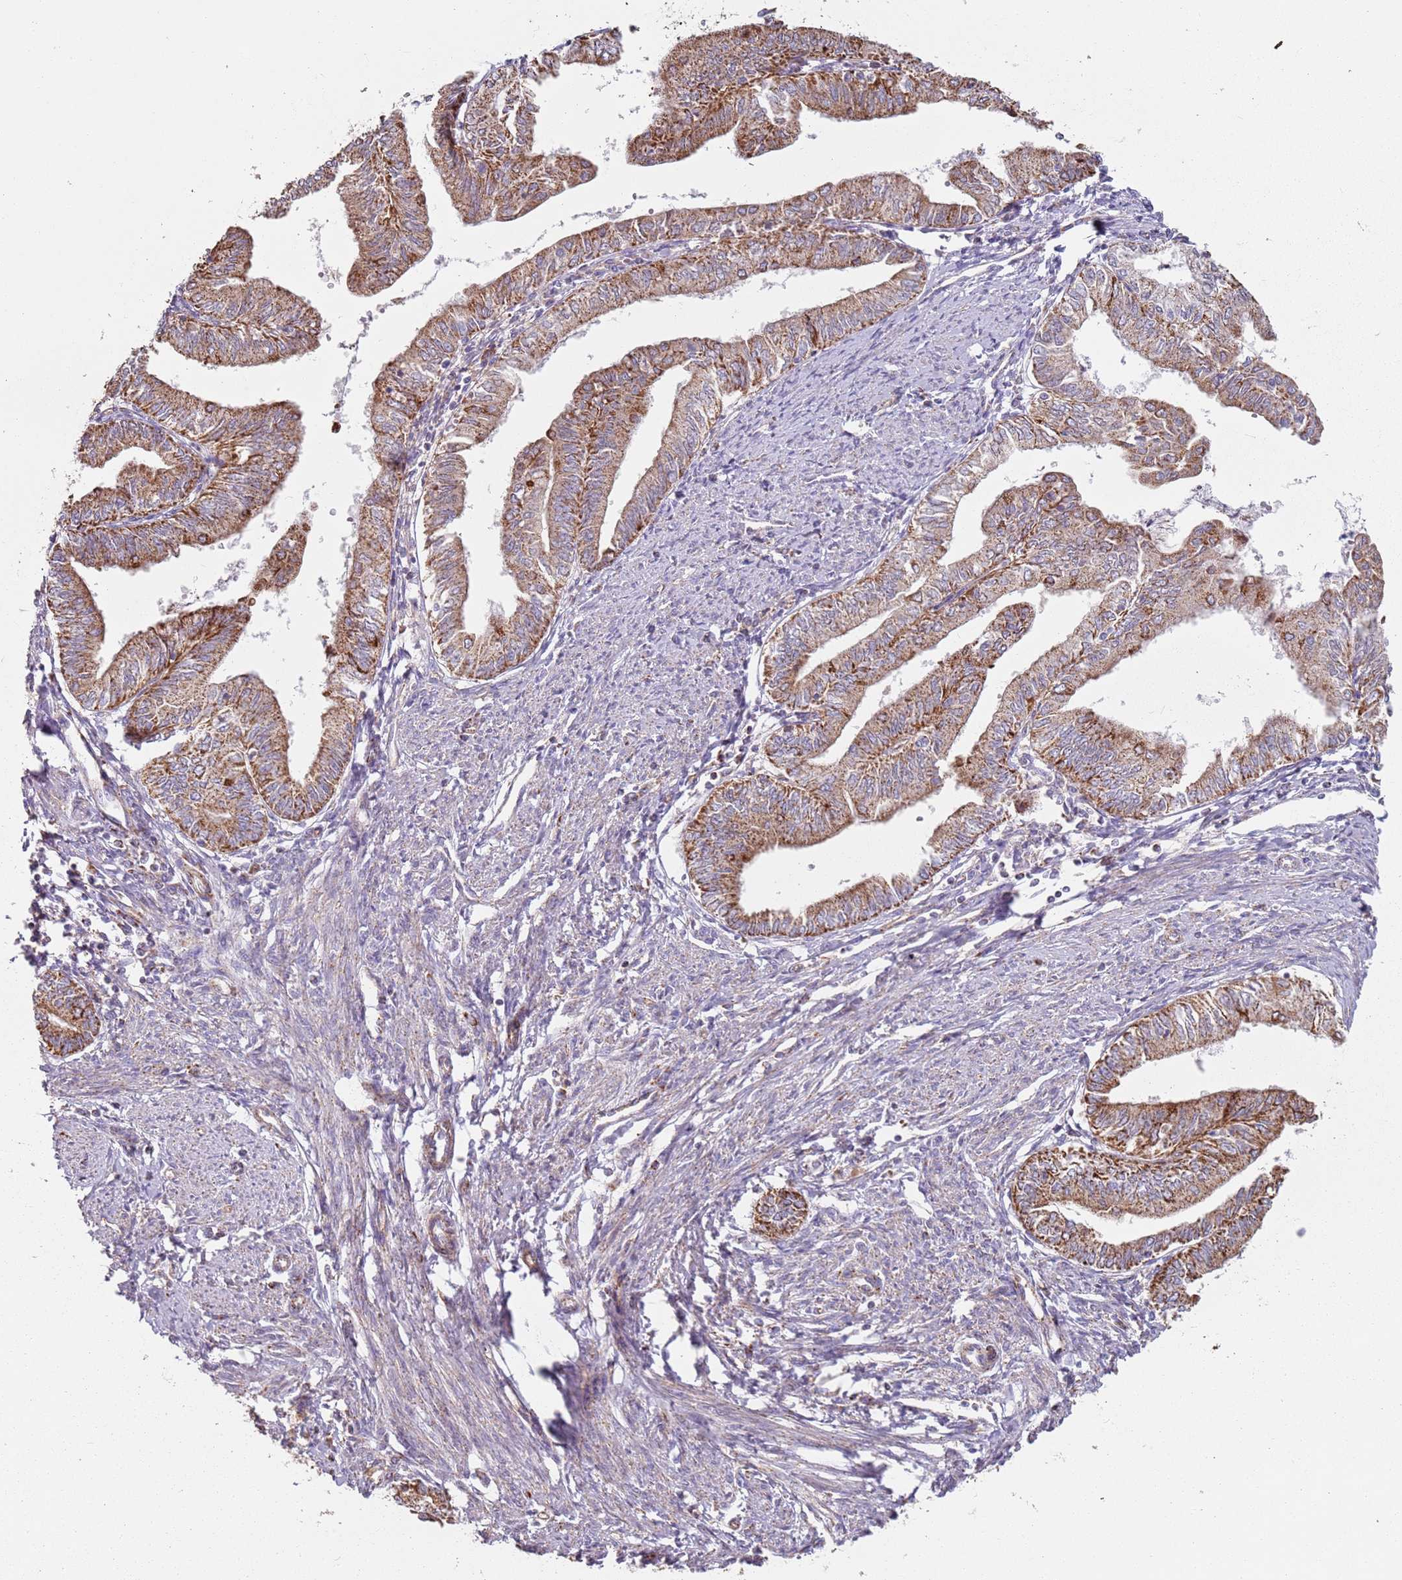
{"staining": {"intensity": "moderate", "quantity": ">75%", "location": "cytoplasmic/membranous"}, "tissue": "endometrial cancer", "cell_type": "Tumor cells", "image_type": "cancer", "snomed": [{"axis": "morphology", "description": "Adenocarcinoma, NOS"}, {"axis": "topography", "description": "Endometrium"}], "caption": "IHC image of endometrial cancer stained for a protein (brown), which shows medium levels of moderate cytoplasmic/membranous positivity in approximately >75% of tumor cells.", "gene": "ALS2", "patient": {"sex": "female", "age": 66}}